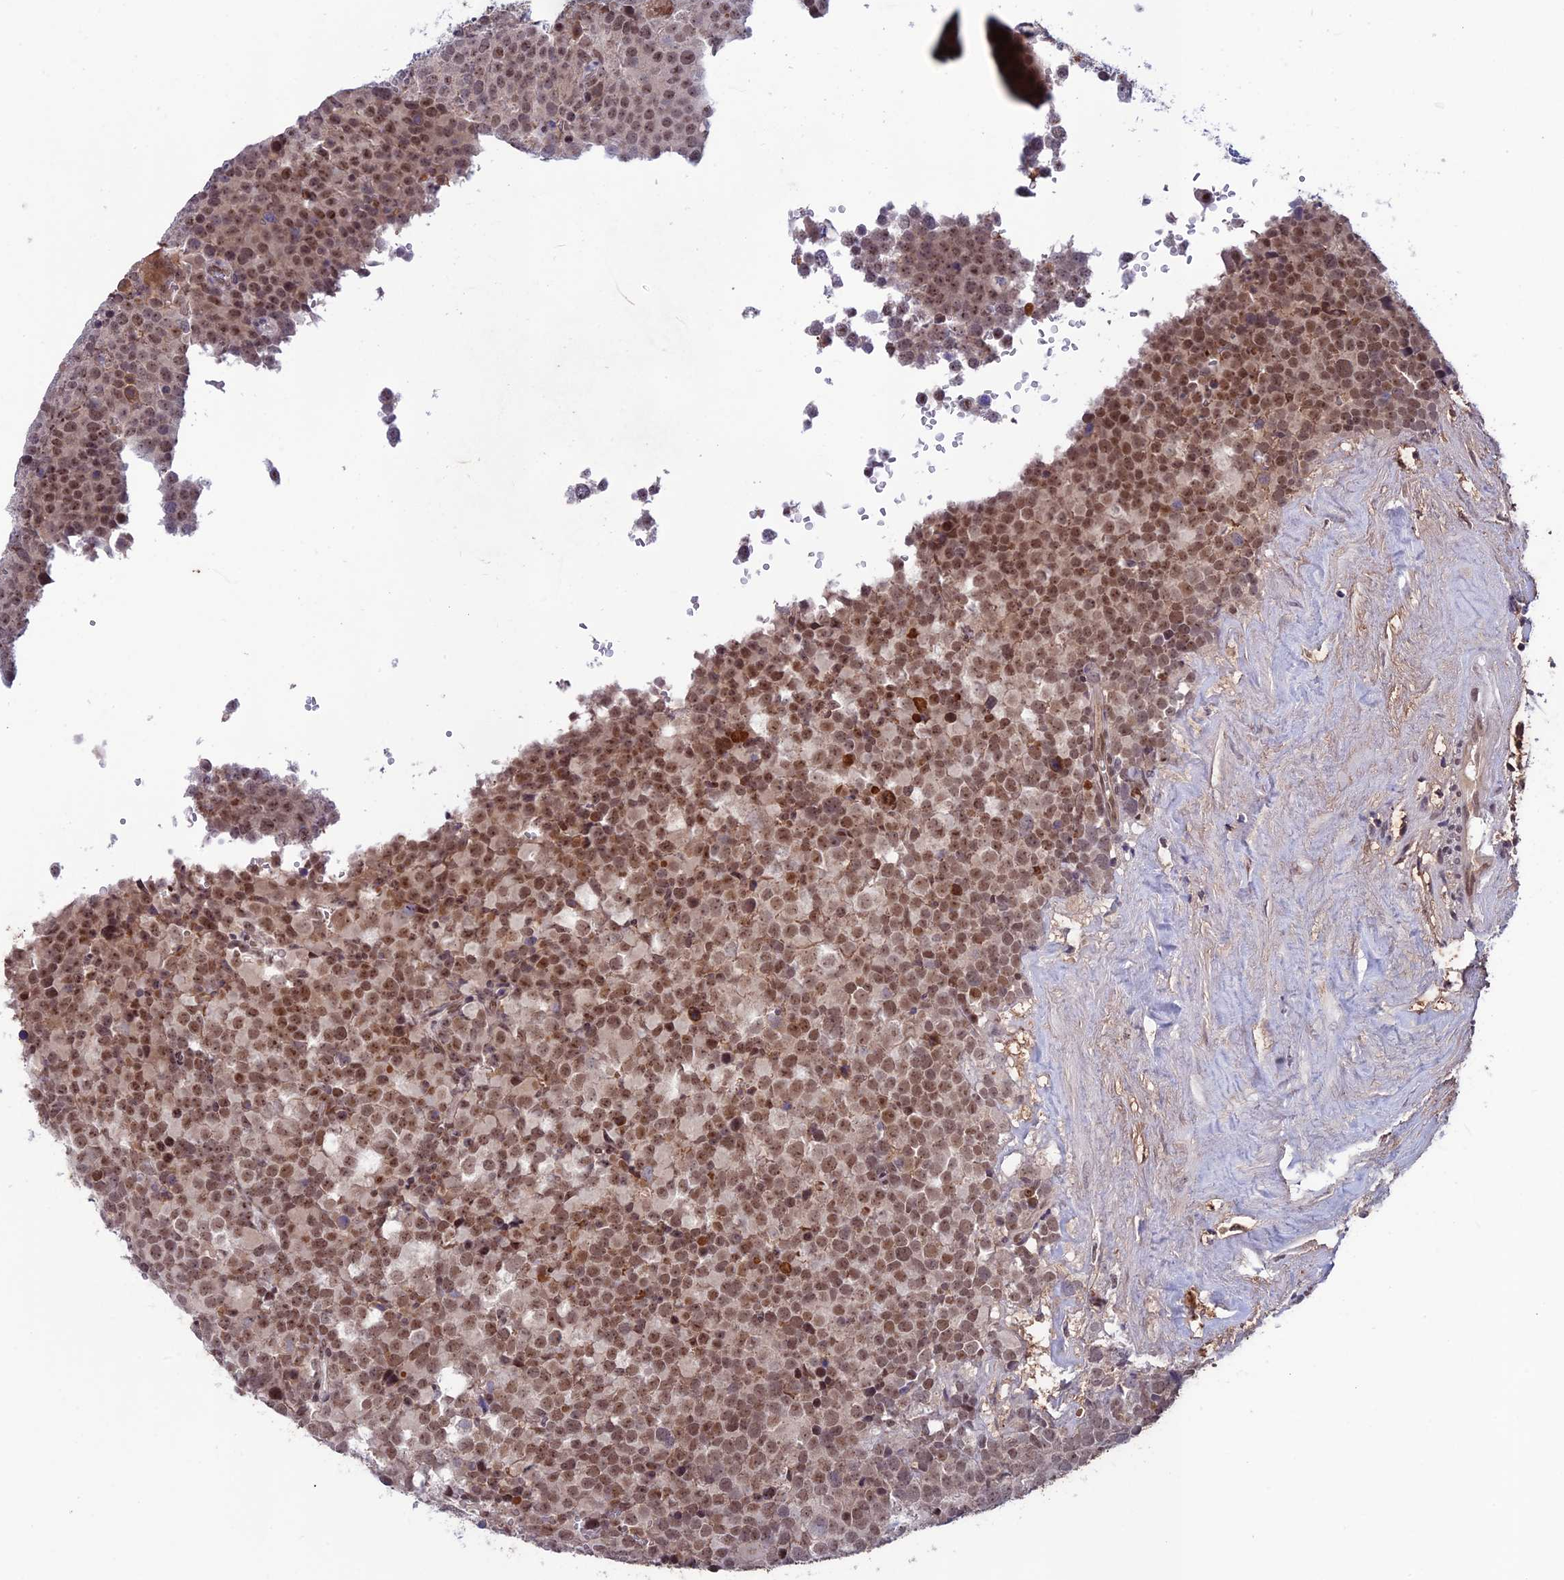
{"staining": {"intensity": "moderate", "quantity": ">75%", "location": "nuclear"}, "tissue": "testis cancer", "cell_type": "Tumor cells", "image_type": "cancer", "snomed": [{"axis": "morphology", "description": "Seminoma, NOS"}, {"axis": "topography", "description": "Testis"}], "caption": "This micrograph shows testis cancer (seminoma) stained with immunohistochemistry to label a protein in brown. The nuclear of tumor cells show moderate positivity for the protein. Nuclei are counter-stained blue.", "gene": "FKBPL", "patient": {"sex": "male", "age": 71}}